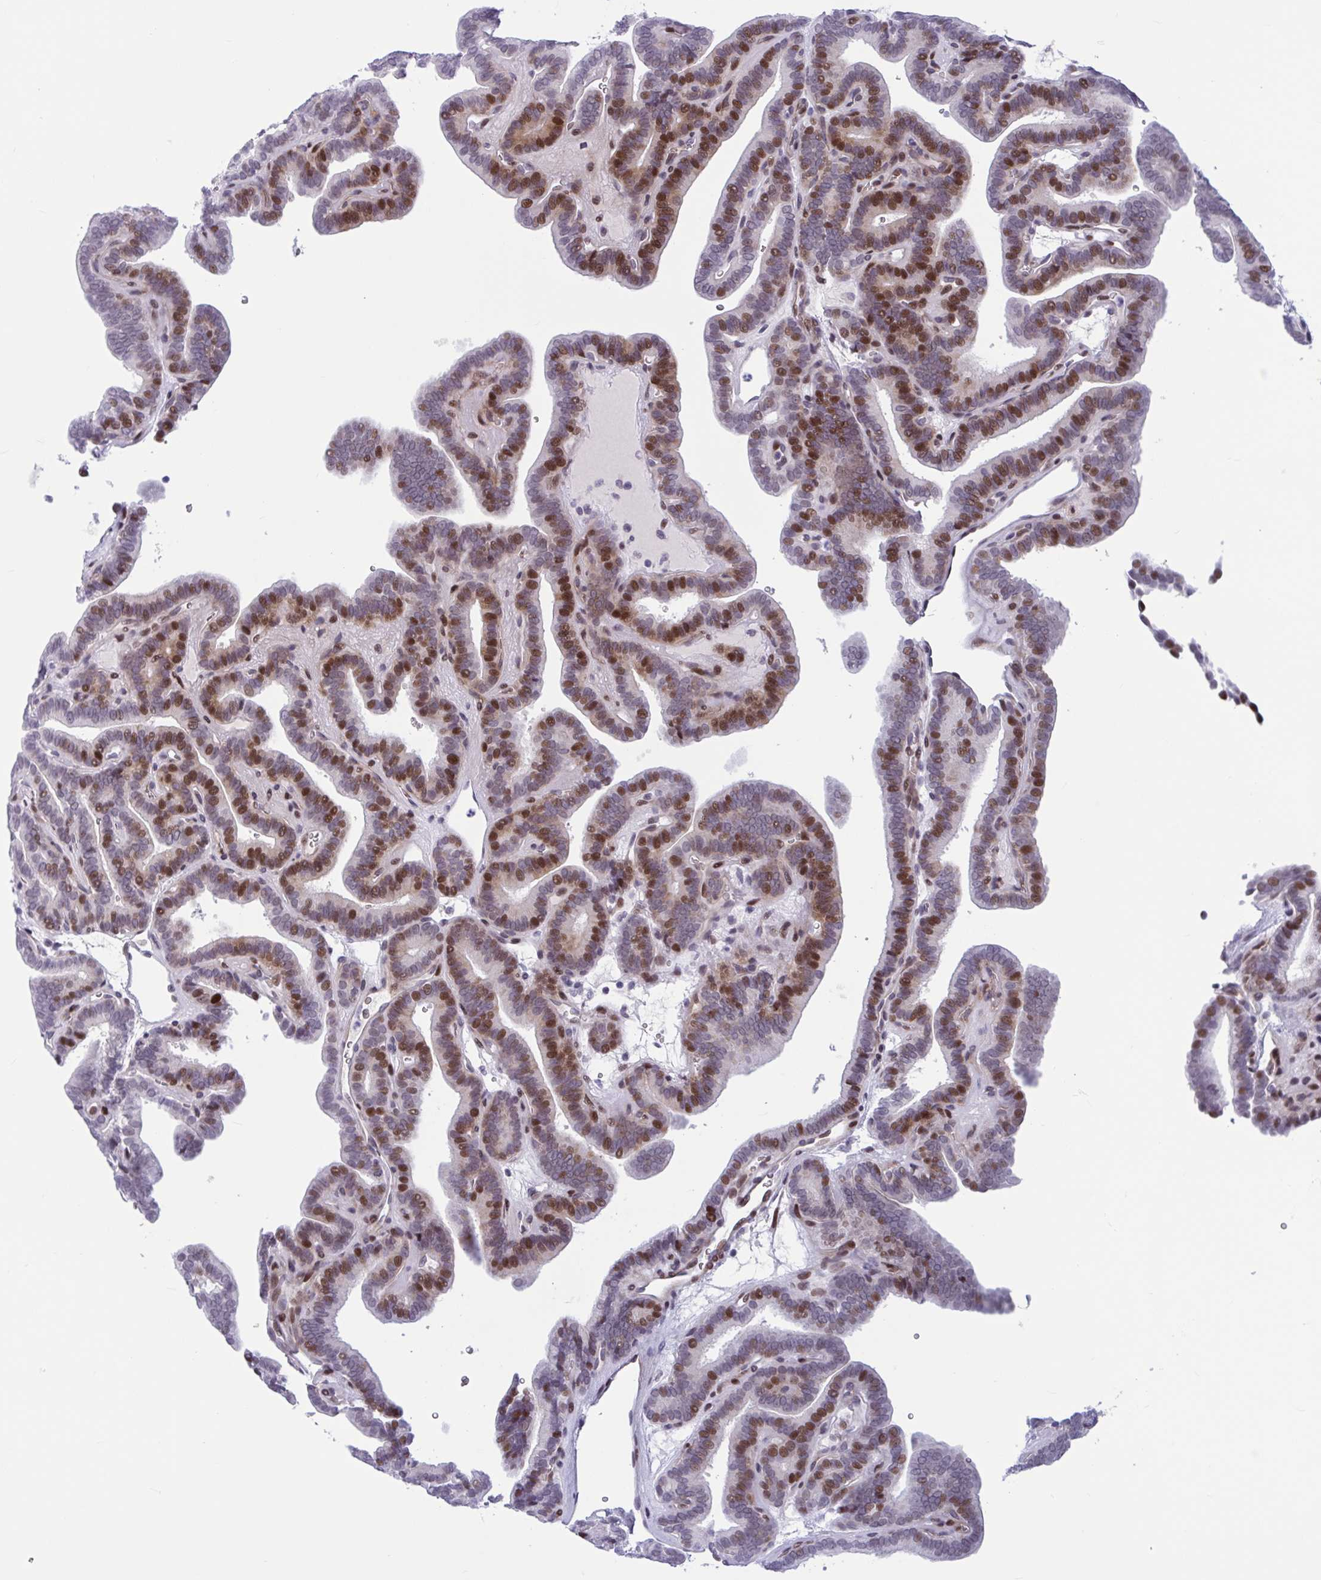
{"staining": {"intensity": "moderate", "quantity": "25%-75%", "location": "cytoplasmic/membranous,nuclear"}, "tissue": "thyroid cancer", "cell_type": "Tumor cells", "image_type": "cancer", "snomed": [{"axis": "morphology", "description": "Papillary adenocarcinoma, NOS"}, {"axis": "topography", "description": "Thyroid gland"}], "caption": "High-power microscopy captured an immunohistochemistry (IHC) micrograph of thyroid papillary adenocarcinoma, revealing moderate cytoplasmic/membranous and nuclear positivity in about 25%-75% of tumor cells.", "gene": "RBL1", "patient": {"sex": "female", "age": 21}}